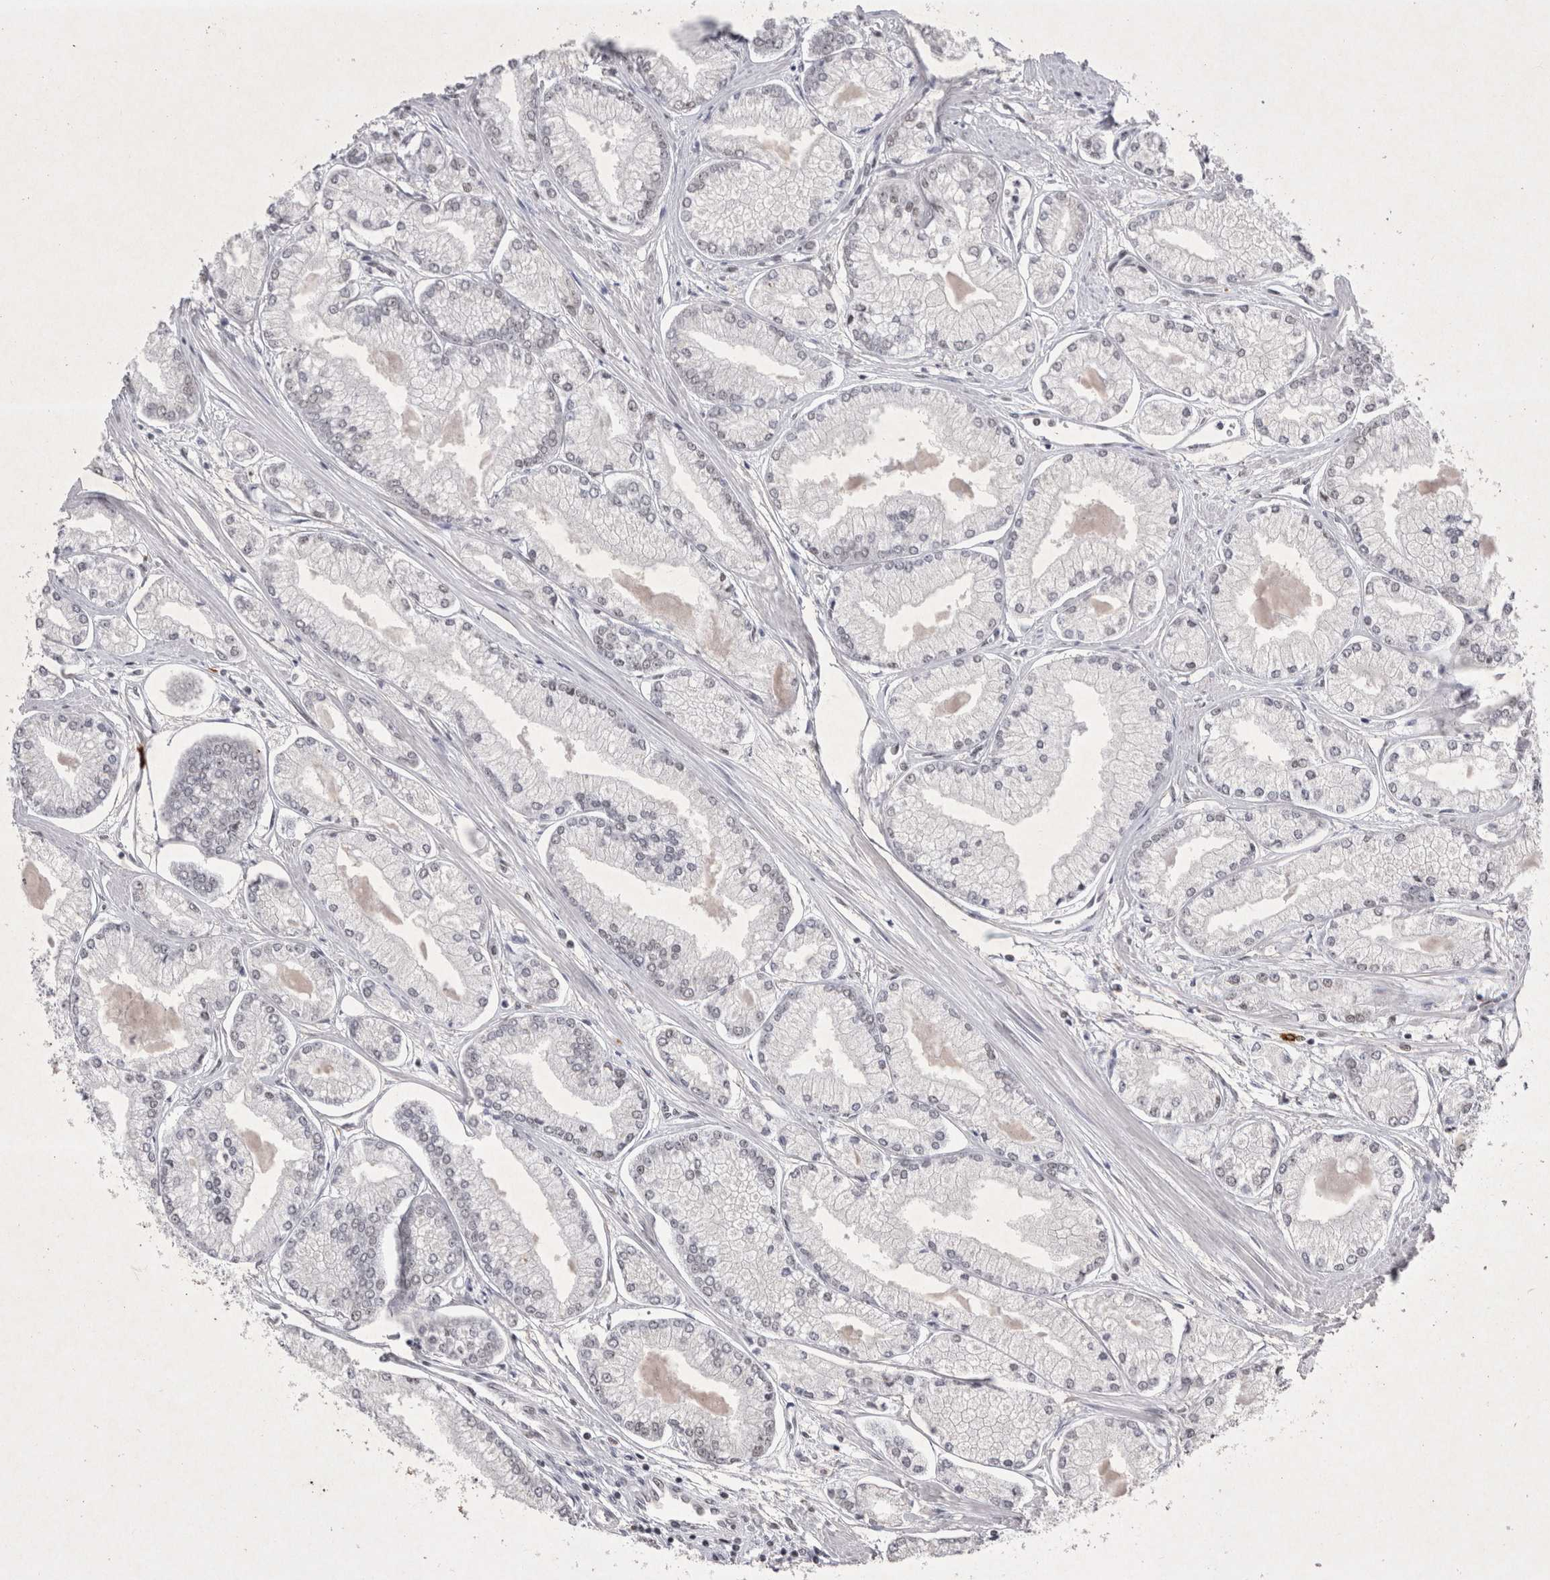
{"staining": {"intensity": "negative", "quantity": "none", "location": "none"}, "tissue": "prostate cancer", "cell_type": "Tumor cells", "image_type": "cancer", "snomed": [{"axis": "morphology", "description": "Adenocarcinoma, Low grade"}, {"axis": "topography", "description": "Prostate"}], "caption": "DAB immunohistochemical staining of prostate cancer demonstrates no significant staining in tumor cells.", "gene": "RBM6", "patient": {"sex": "male", "age": 52}}